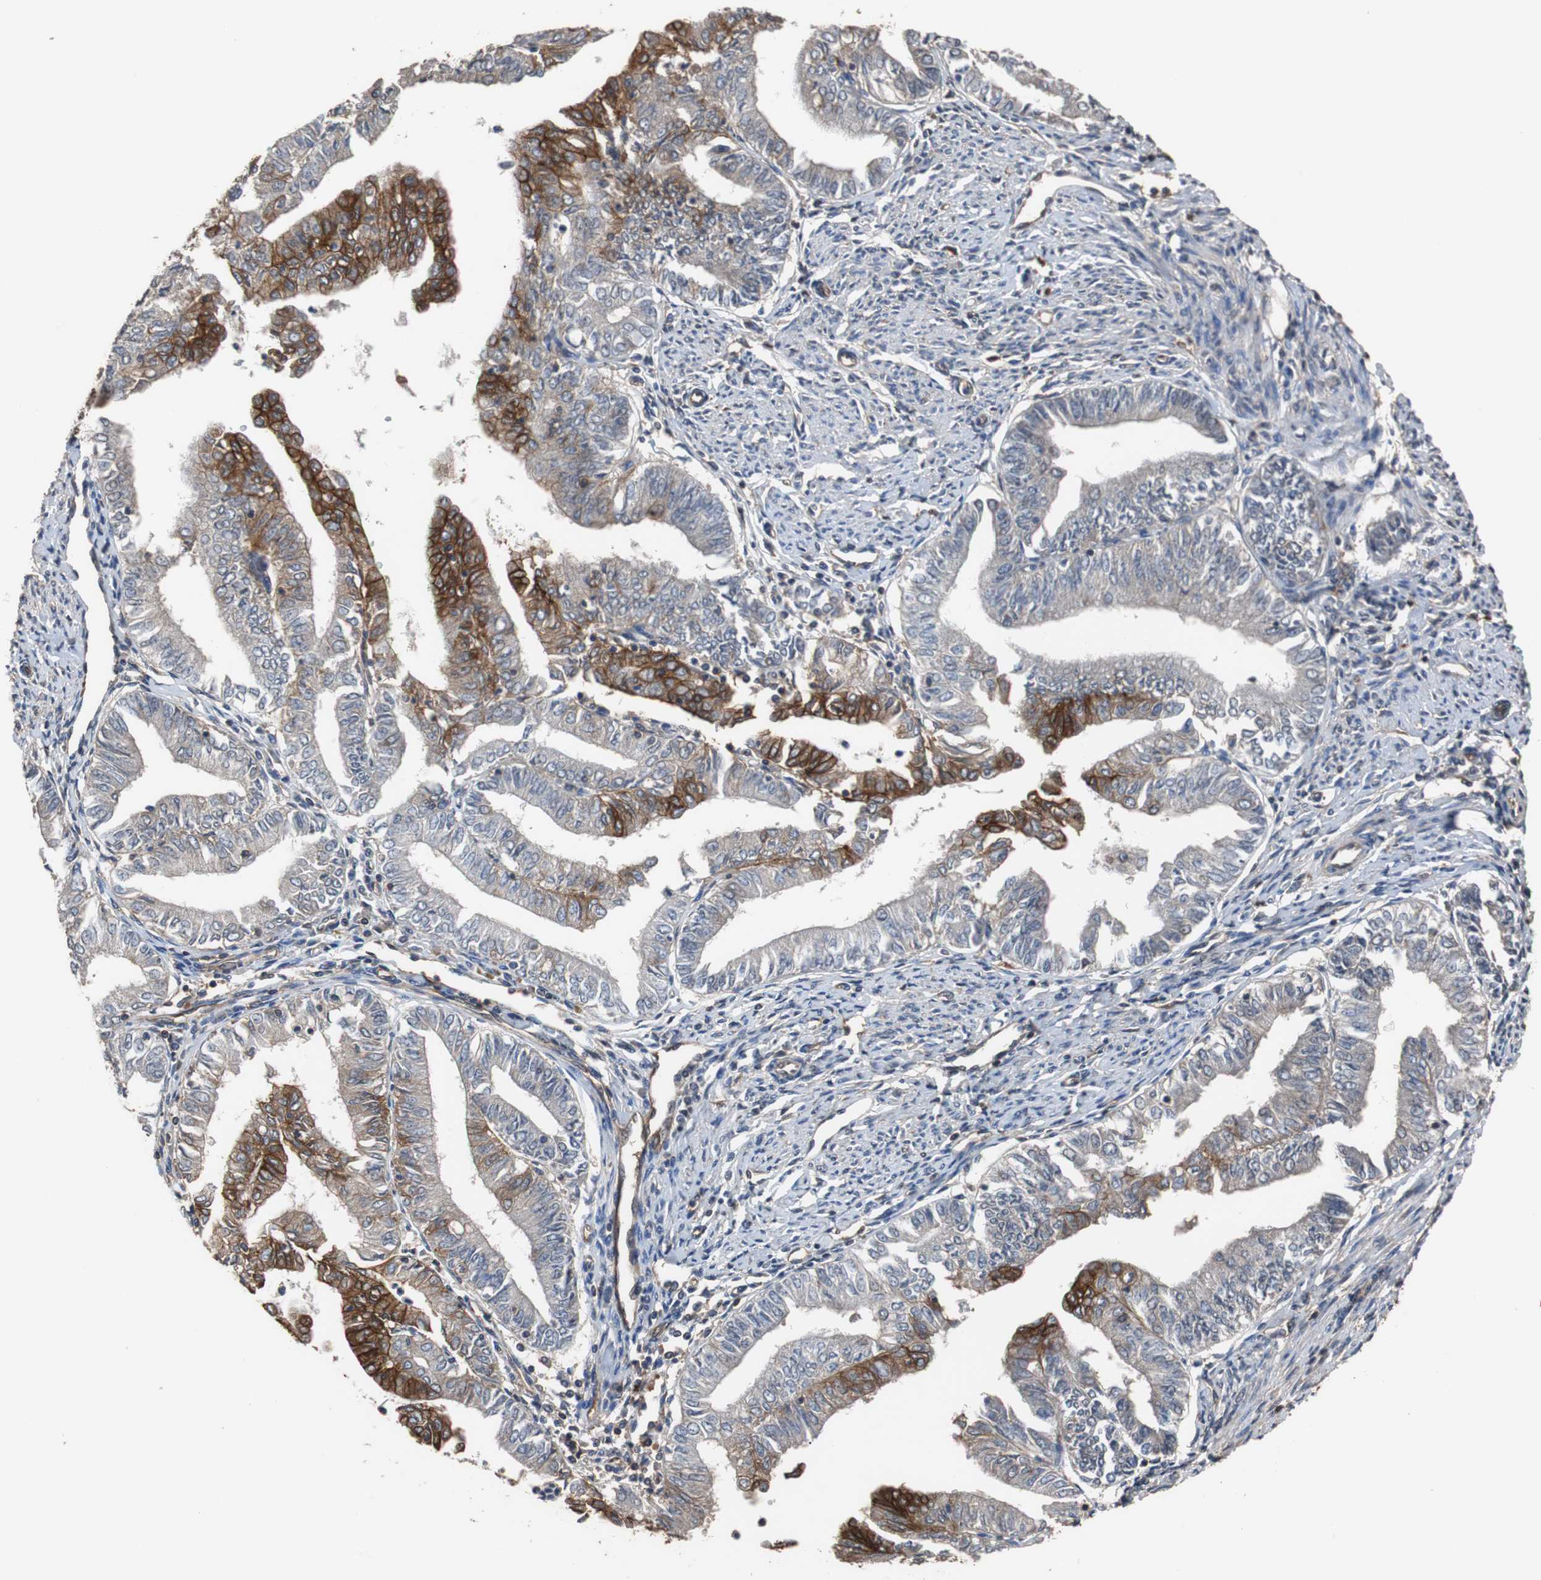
{"staining": {"intensity": "strong", "quantity": "25%-75%", "location": "cytoplasmic/membranous"}, "tissue": "endometrial cancer", "cell_type": "Tumor cells", "image_type": "cancer", "snomed": [{"axis": "morphology", "description": "Adenocarcinoma, NOS"}, {"axis": "topography", "description": "Endometrium"}], "caption": "DAB immunohistochemical staining of endometrial cancer (adenocarcinoma) demonstrates strong cytoplasmic/membranous protein staining in approximately 25%-75% of tumor cells. (Stains: DAB (3,3'-diaminobenzidine) in brown, nuclei in blue, Microscopy: brightfield microscopy at high magnification).", "gene": "NDRG1", "patient": {"sex": "female", "age": 66}}